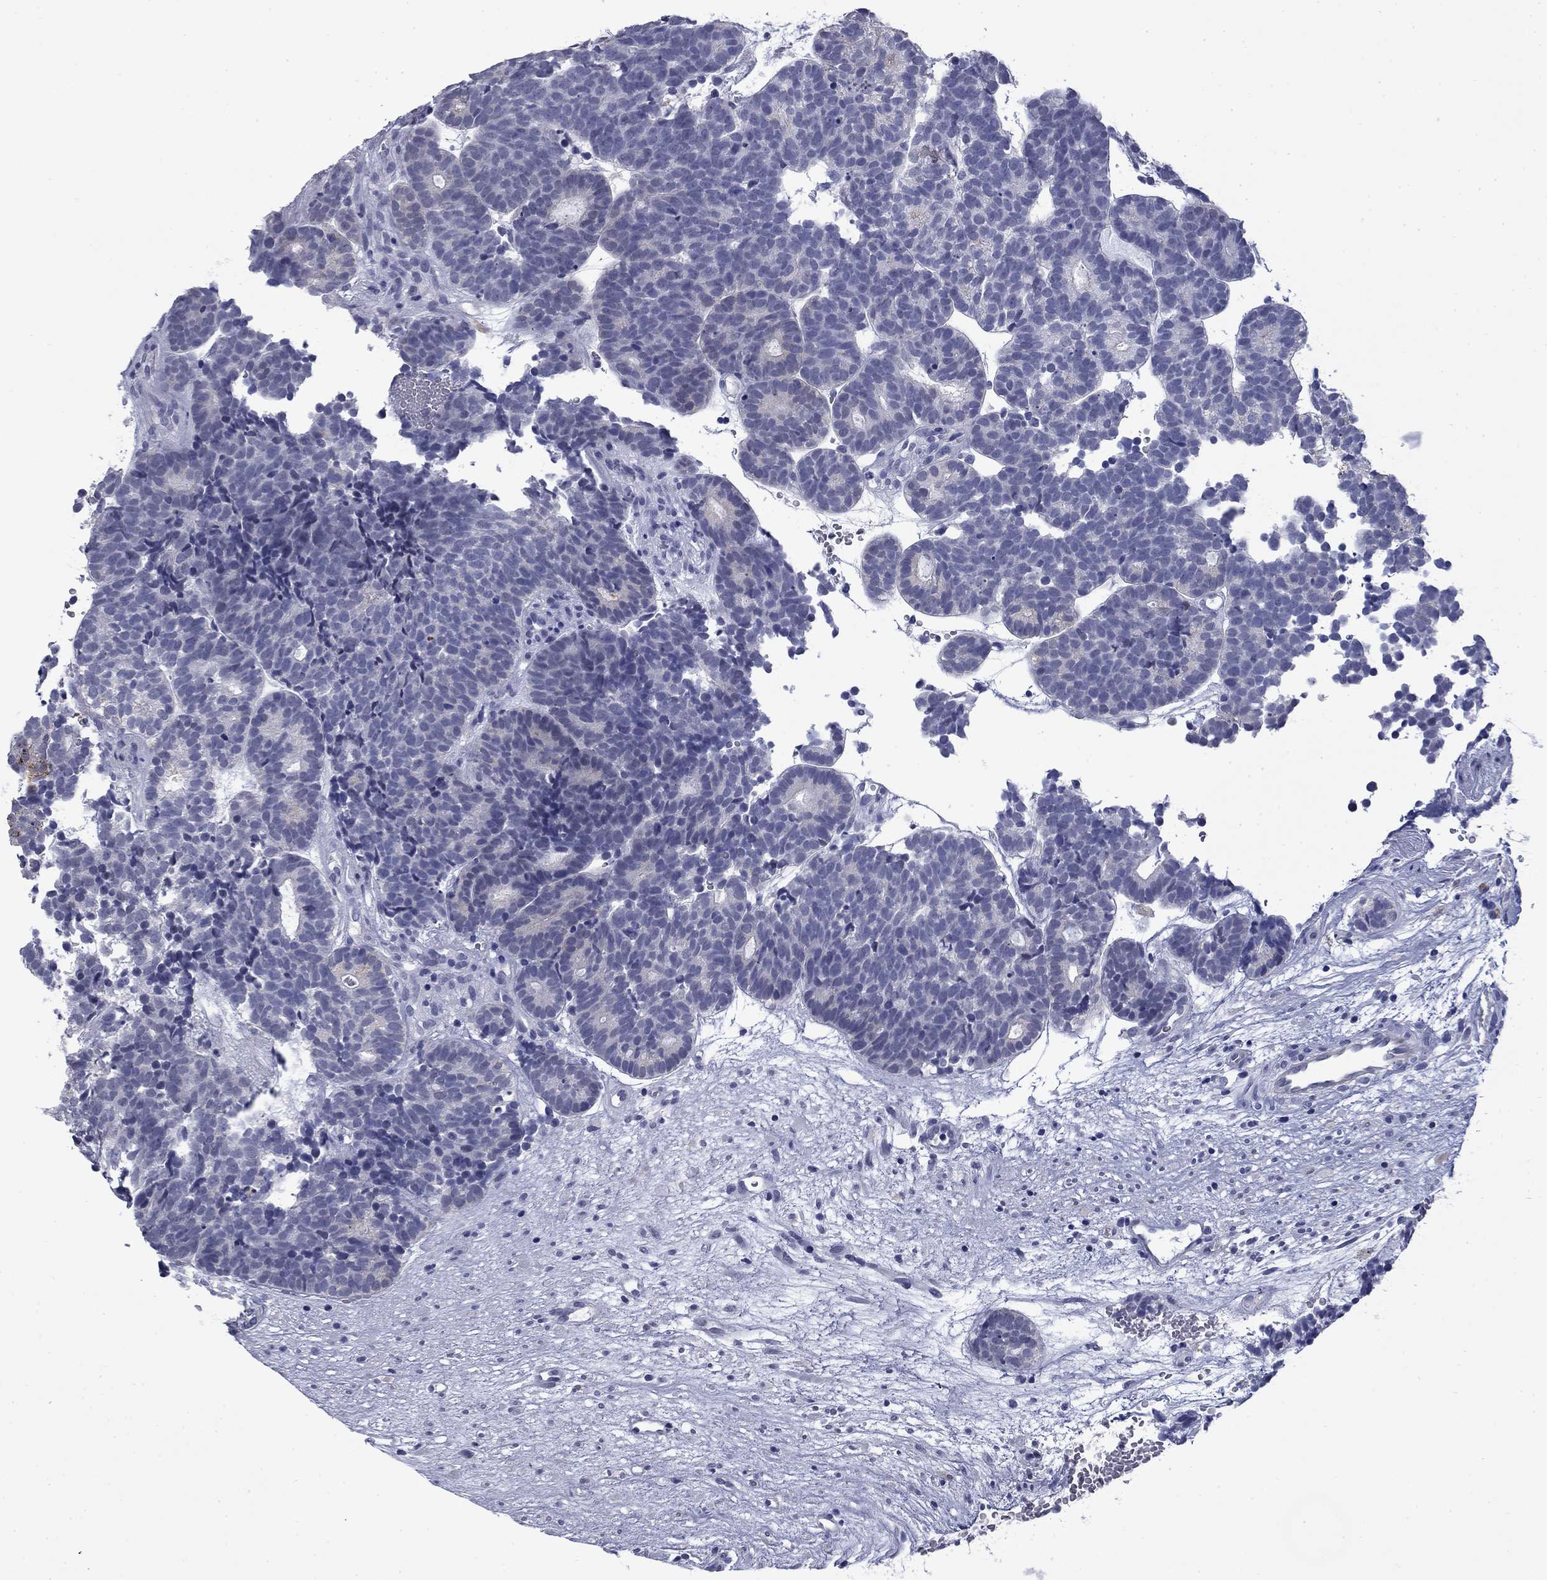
{"staining": {"intensity": "negative", "quantity": "none", "location": "none"}, "tissue": "head and neck cancer", "cell_type": "Tumor cells", "image_type": "cancer", "snomed": [{"axis": "morphology", "description": "Adenocarcinoma, NOS"}, {"axis": "topography", "description": "Head-Neck"}], "caption": "IHC histopathology image of human head and neck cancer stained for a protein (brown), which exhibits no staining in tumor cells.", "gene": "BCL2L14", "patient": {"sex": "female", "age": 81}}